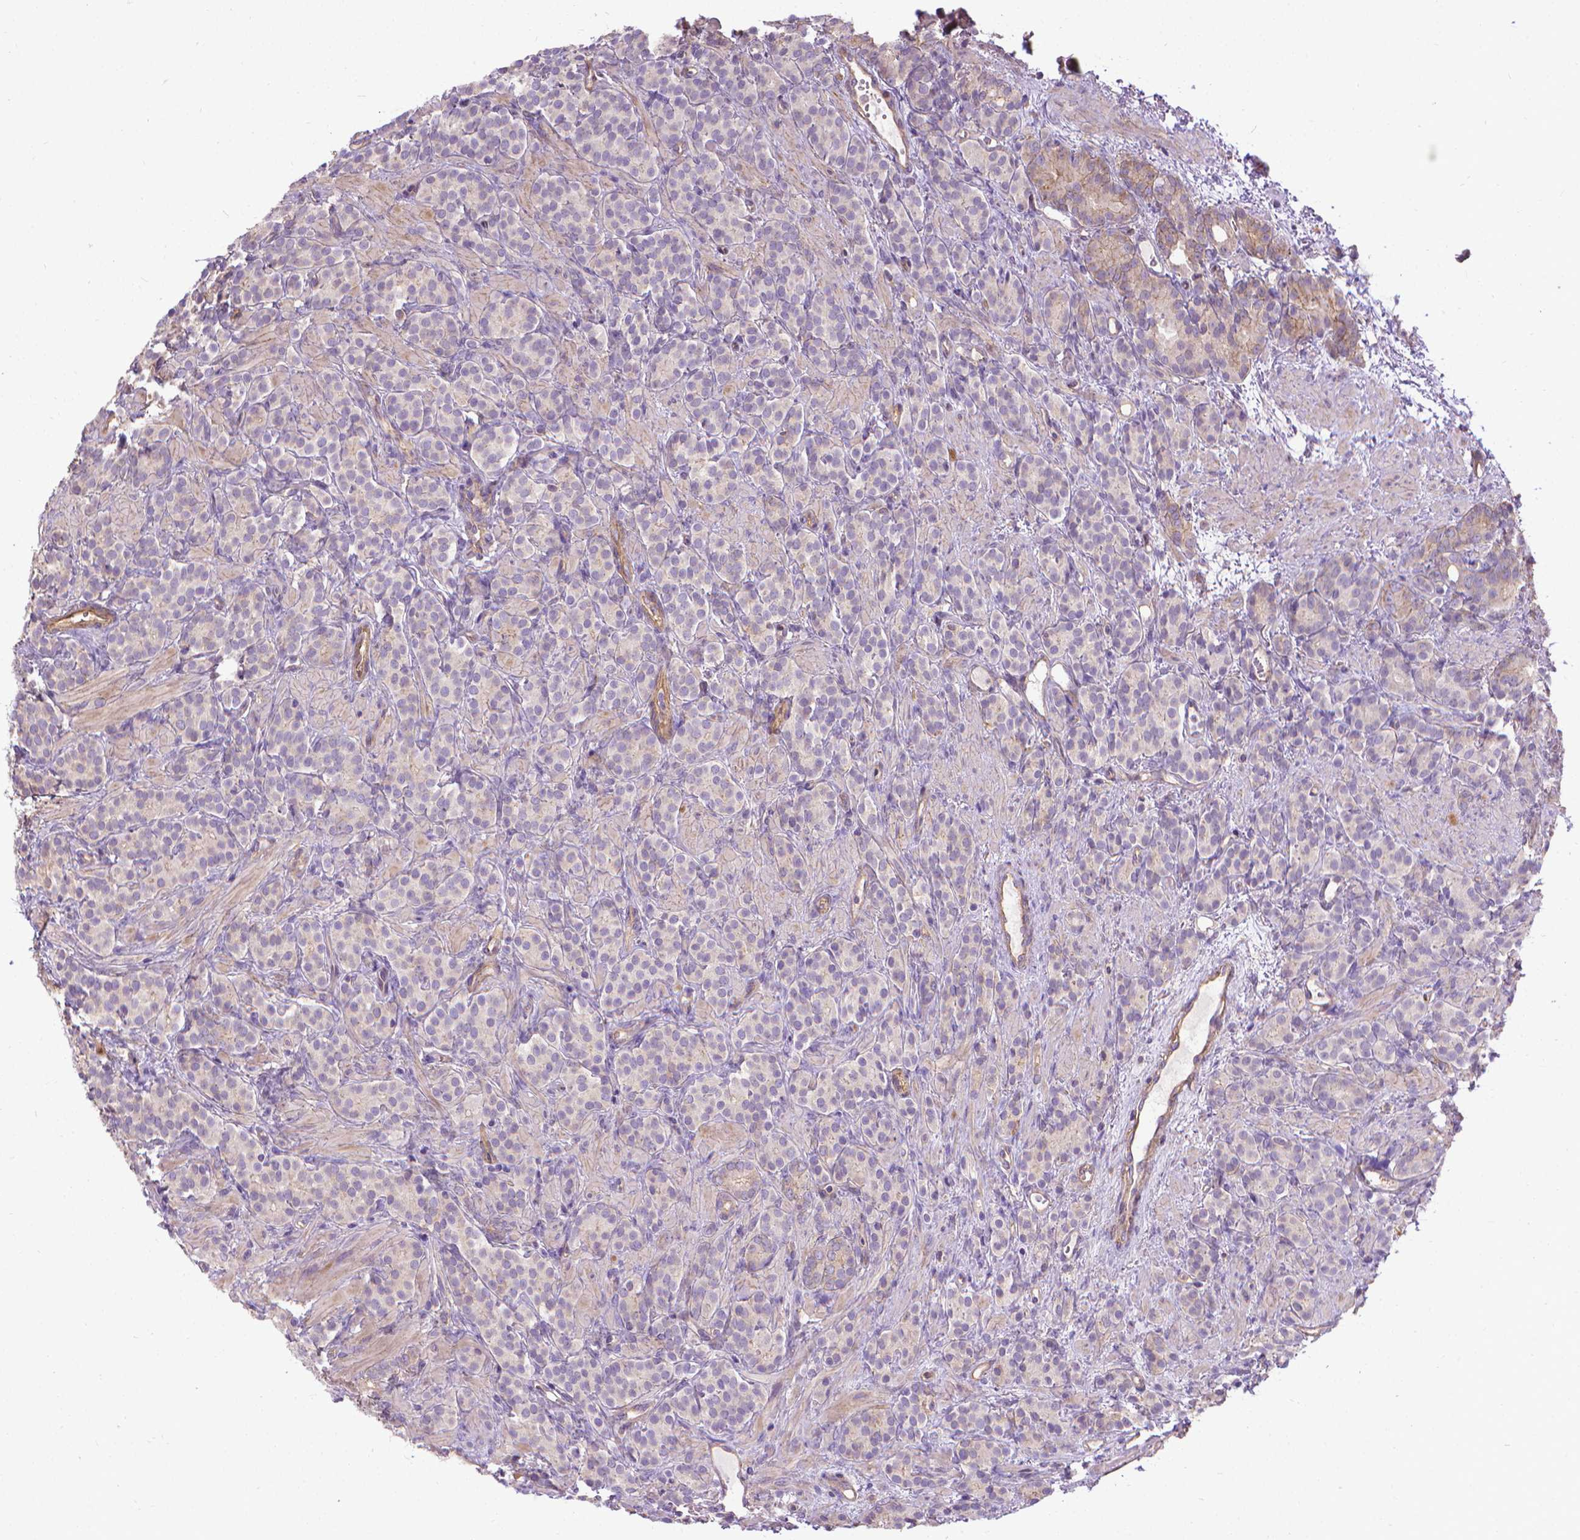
{"staining": {"intensity": "negative", "quantity": "none", "location": "none"}, "tissue": "prostate cancer", "cell_type": "Tumor cells", "image_type": "cancer", "snomed": [{"axis": "morphology", "description": "Adenocarcinoma, High grade"}, {"axis": "topography", "description": "Prostate"}], "caption": "Protein analysis of prostate adenocarcinoma (high-grade) displays no significant expression in tumor cells. (DAB (3,3'-diaminobenzidine) immunohistochemistry (IHC), high magnification).", "gene": "CFAP299", "patient": {"sex": "male", "age": 84}}